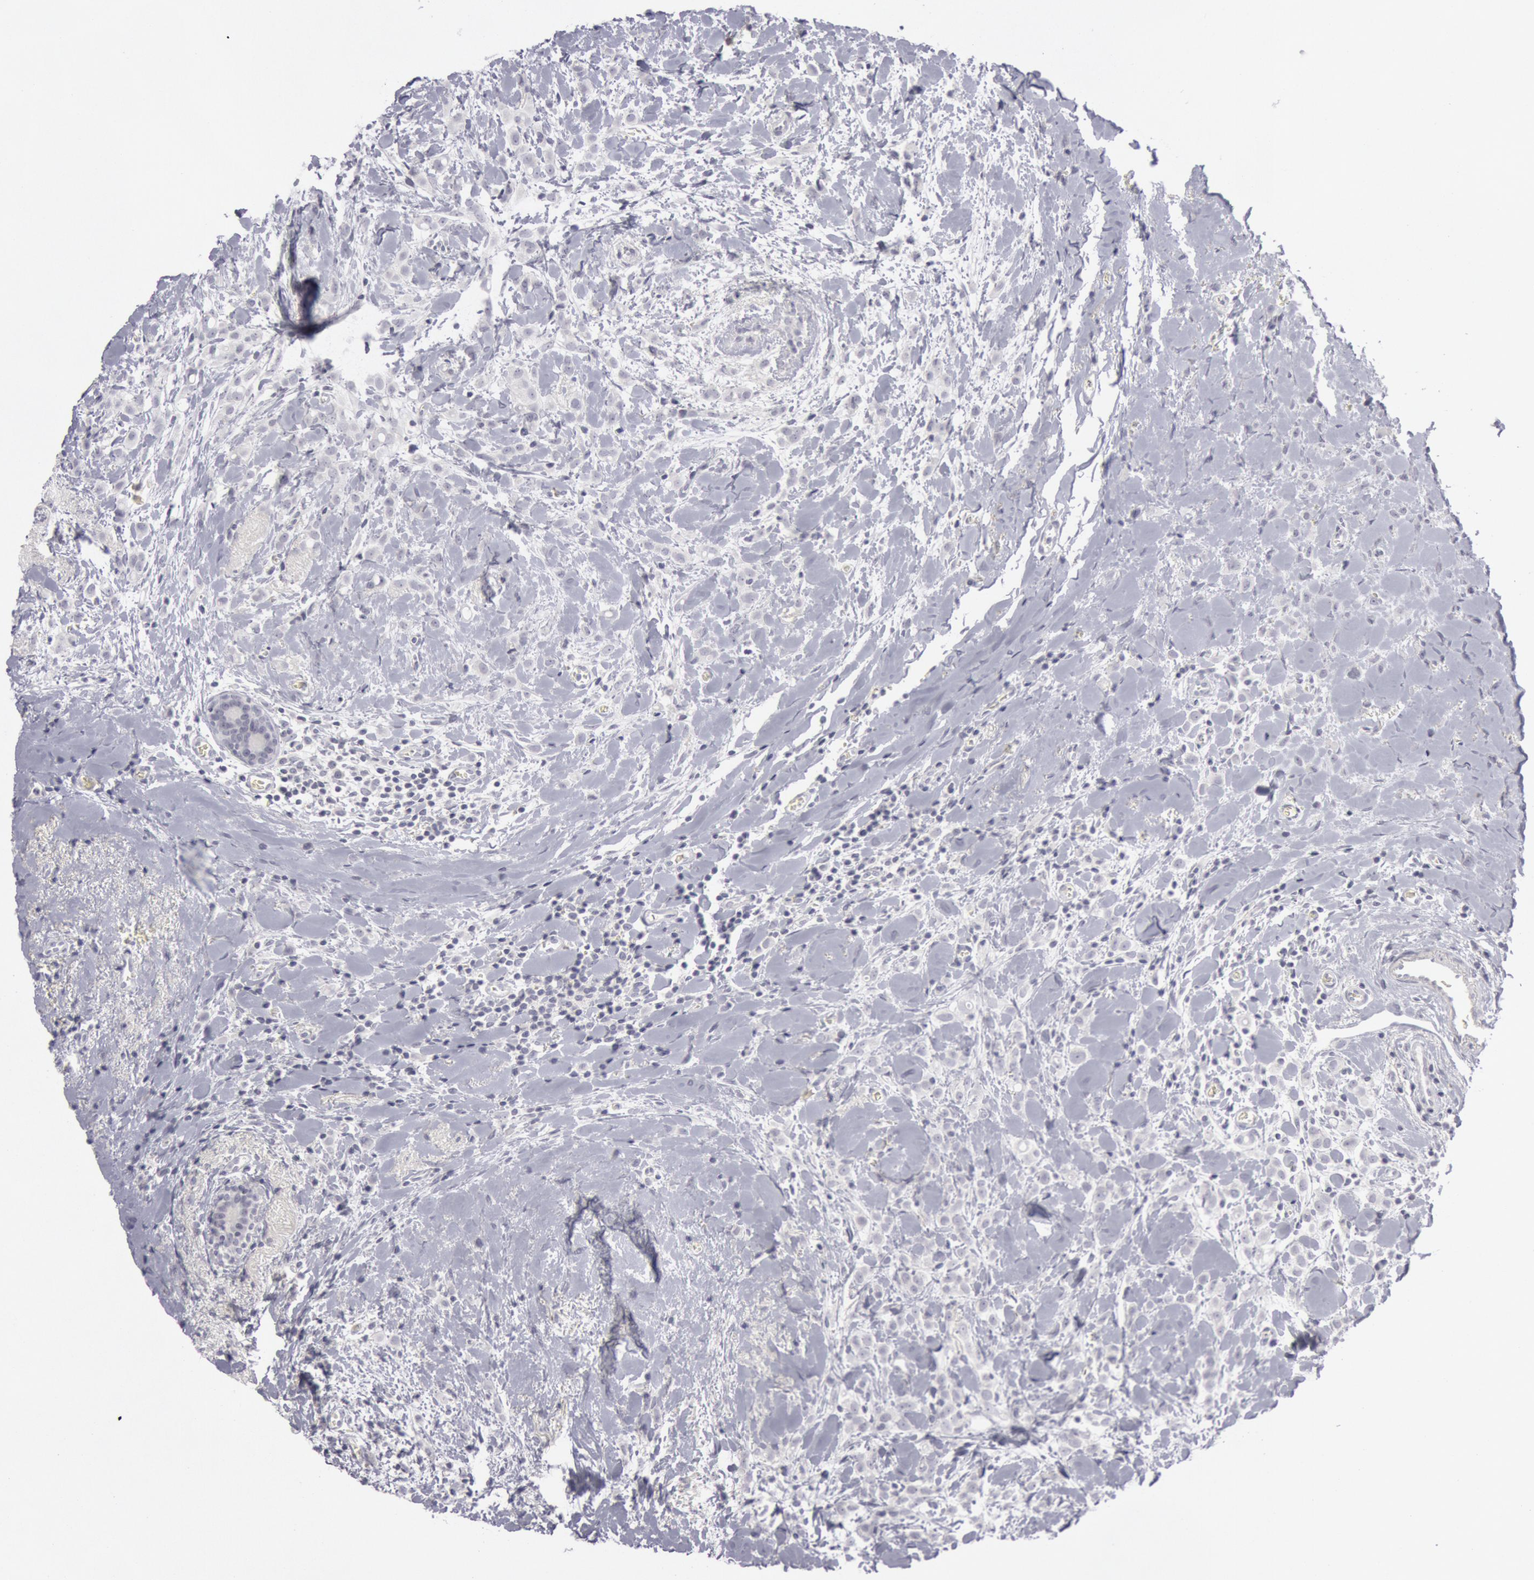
{"staining": {"intensity": "negative", "quantity": "none", "location": "none"}, "tissue": "breast cancer", "cell_type": "Tumor cells", "image_type": "cancer", "snomed": [{"axis": "morphology", "description": "Lobular carcinoma"}, {"axis": "topography", "description": "Breast"}], "caption": "Immunohistochemistry (IHC) of breast cancer (lobular carcinoma) exhibits no staining in tumor cells.", "gene": "KRT16", "patient": {"sex": "female", "age": 57}}